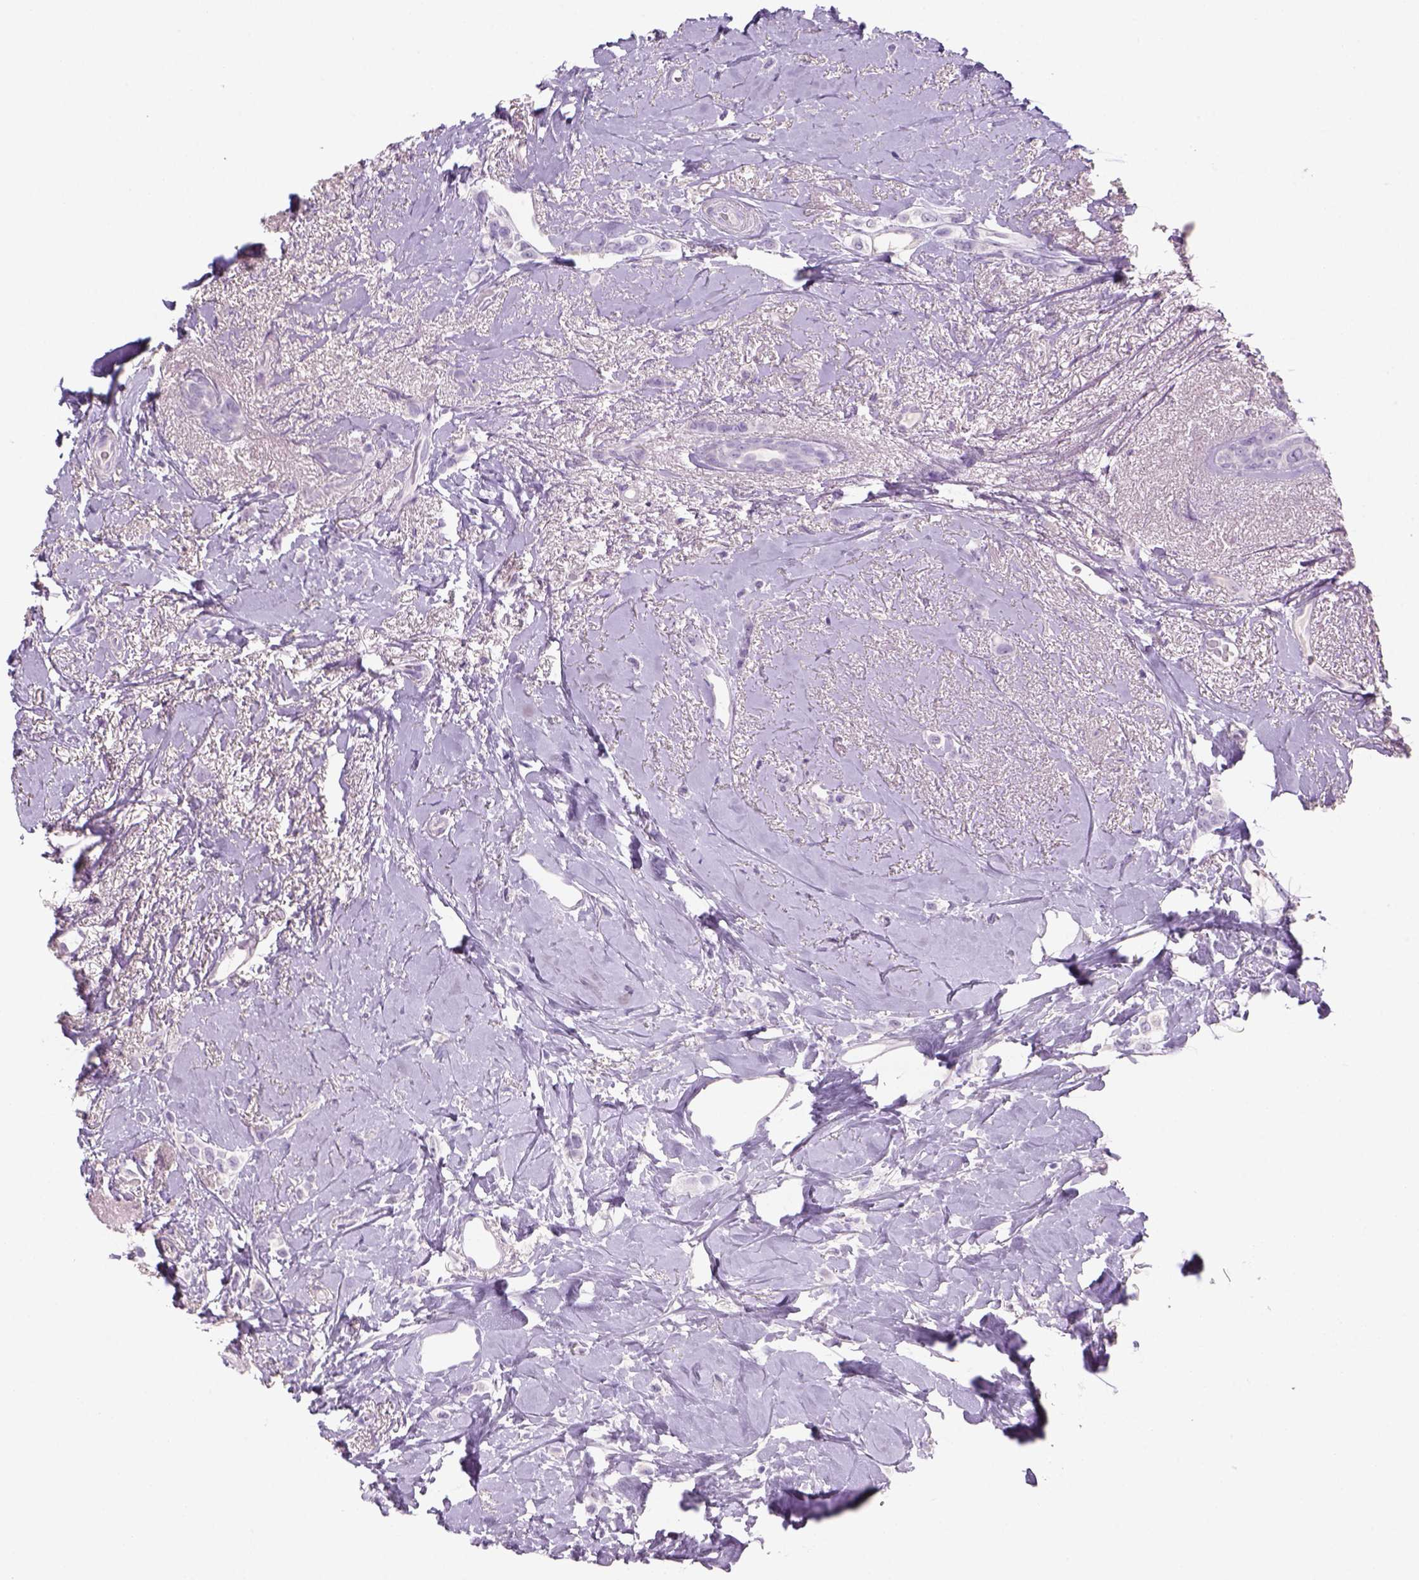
{"staining": {"intensity": "negative", "quantity": "none", "location": "none"}, "tissue": "breast cancer", "cell_type": "Tumor cells", "image_type": "cancer", "snomed": [{"axis": "morphology", "description": "Lobular carcinoma"}, {"axis": "topography", "description": "Breast"}], "caption": "The photomicrograph shows no staining of tumor cells in breast cancer.", "gene": "TENM4", "patient": {"sex": "female", "age": 66}}